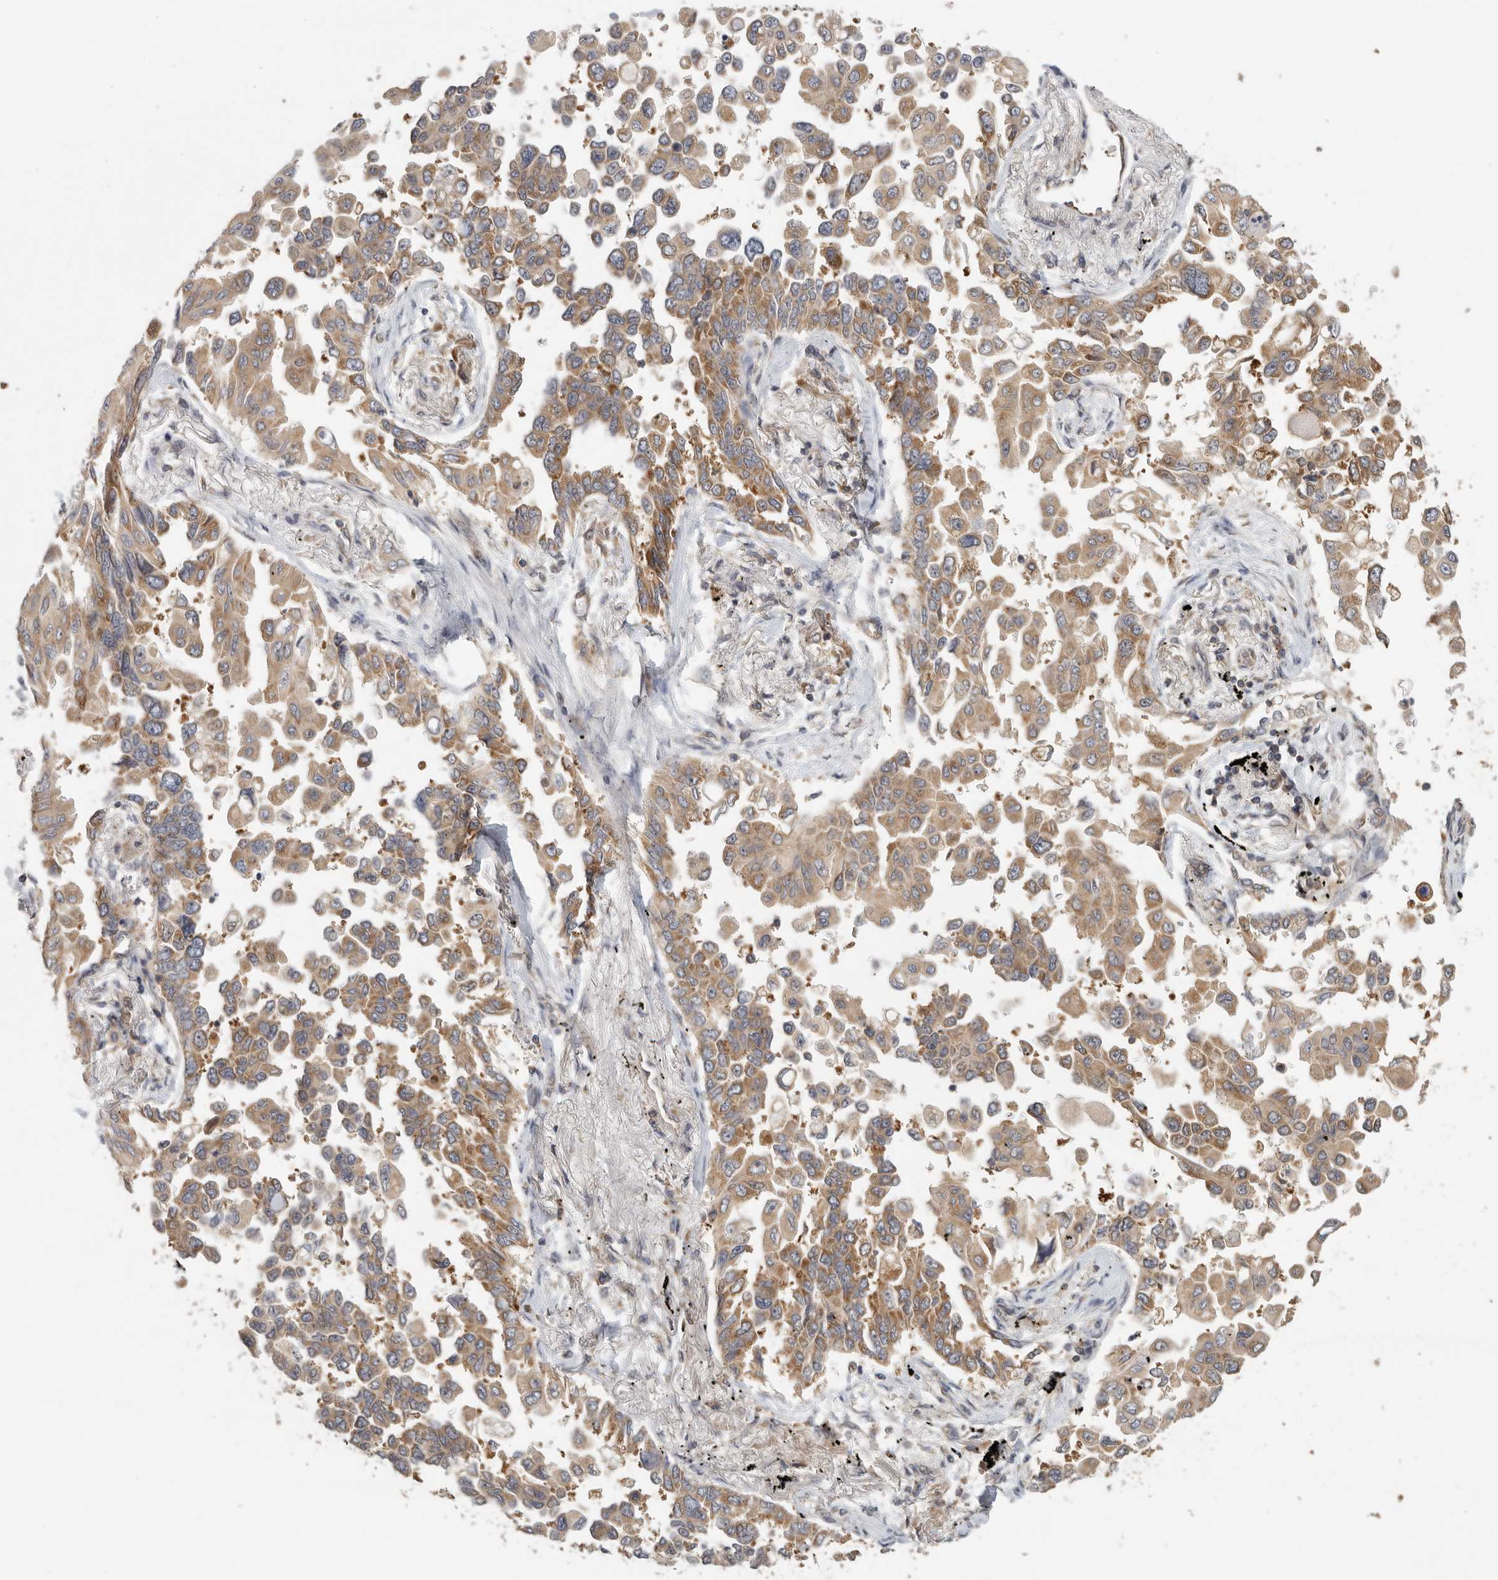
{"staining": {"intensity": "moderate", "quantity": ">75%", "location": "cytoplasmic/membranous"}, "tissue": "lung cancer", "cell_type": "Tumor cells", "image_type": "cancer", "snomed": [{"axis": "morphology", "description": "Adenocarcinoma, NOS"}, {"axis": "topography", "description": "Lung"}], "caption": "This is an image of IHC staining of adenocarcinoma (lung), which shows moderate staining in the cytoplasmic/membranous of tumor cells.", "gene": "CCT8", "patient": {"sex": "female", "age": 67}}